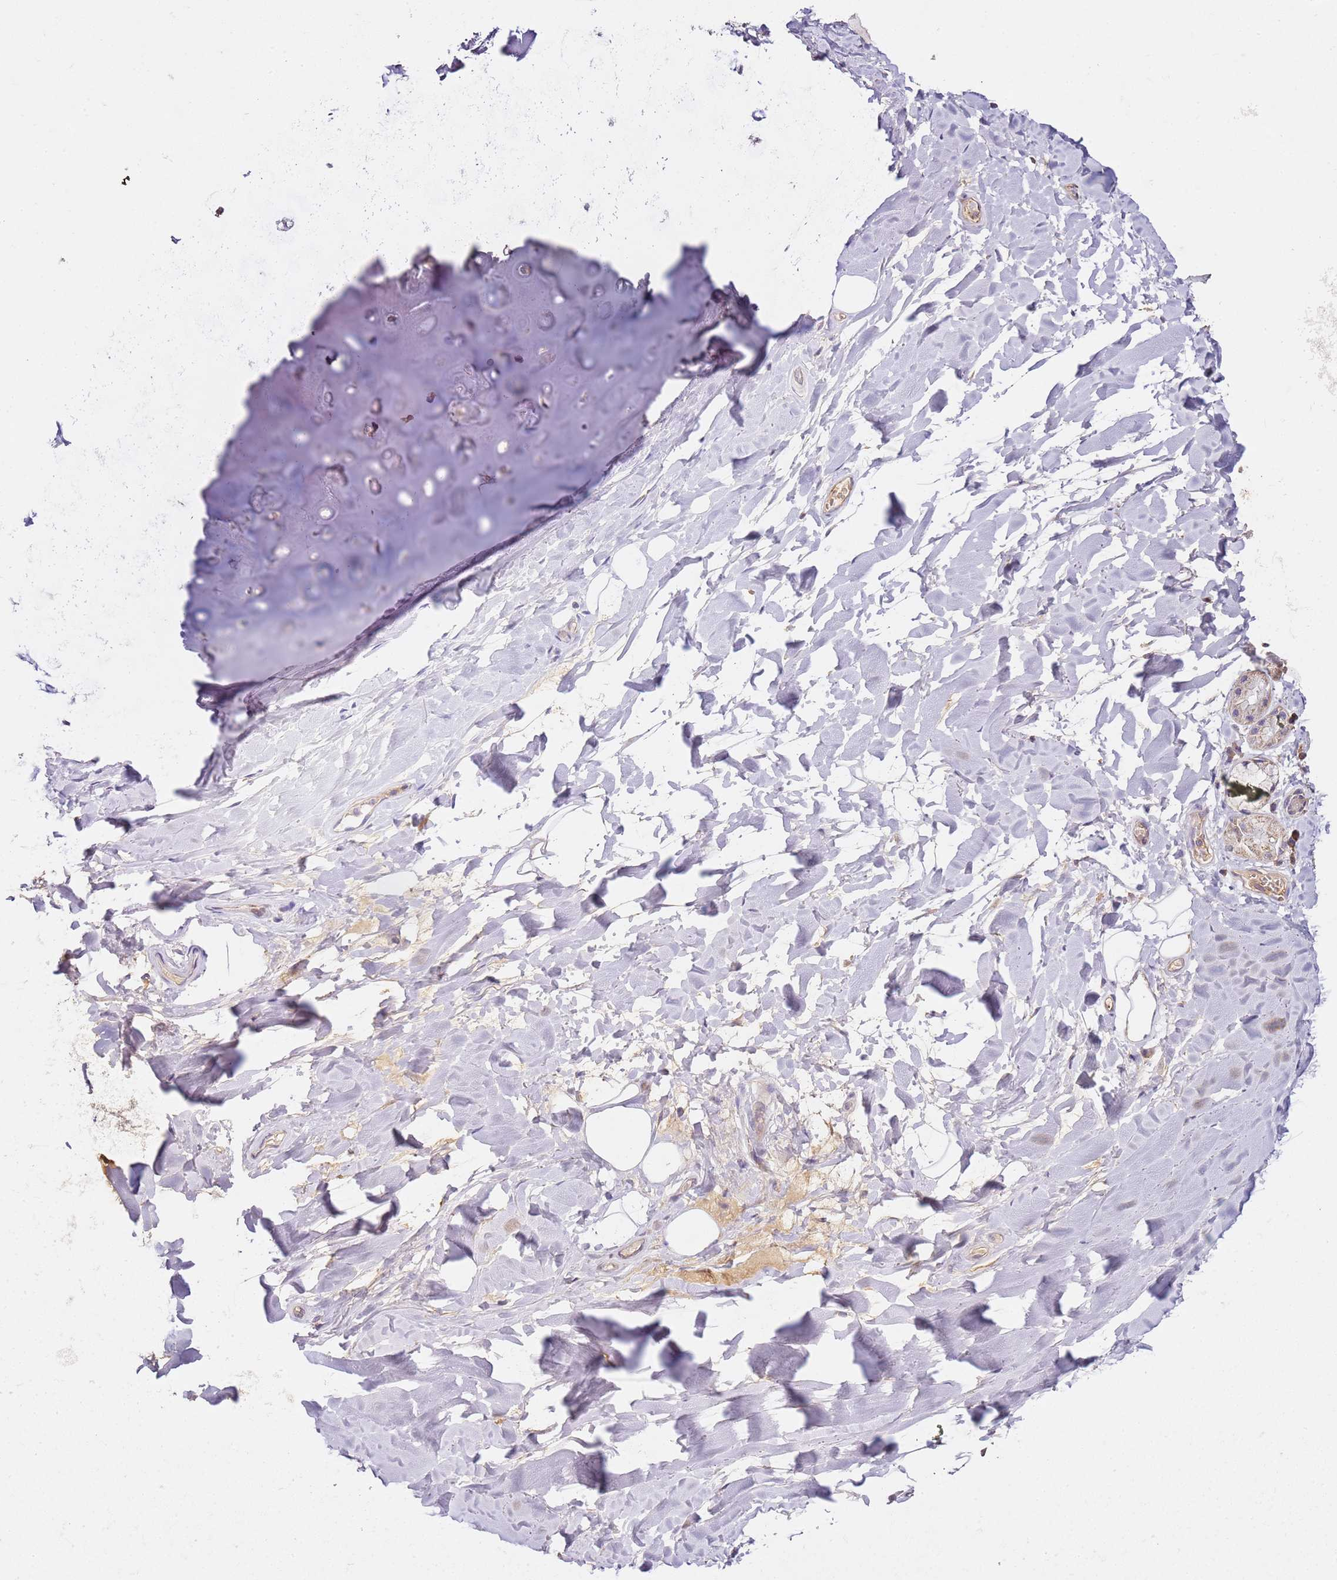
{"staining": {"intensity": "negative", "quantity": "none", "location": "none"}, "tissue": "adipose tissue", "cell_type": "Adipocytes", "image_type": "normal", "snomed": [{"axis": "morphology", "description": "Normal tissue, NOS"}, {"axis": "topography", "description": "Lymph node"}, {"axis": "topography", "description": "Cartilage tissue"}, {"axis": "topography", "description": "Bronchus"}], "caption": "Adipocytes show no significant protein expression in benign adipose tissue. (Stains: DAB (3,3'-diaminobenzidine) immunohistochemistry (IHC) with hematoxylin counter stain, Microscopy: brightfield microscopy at high magnification).", "gene": "OR2B11", "patient": {"sex": "male", "age": 63}}